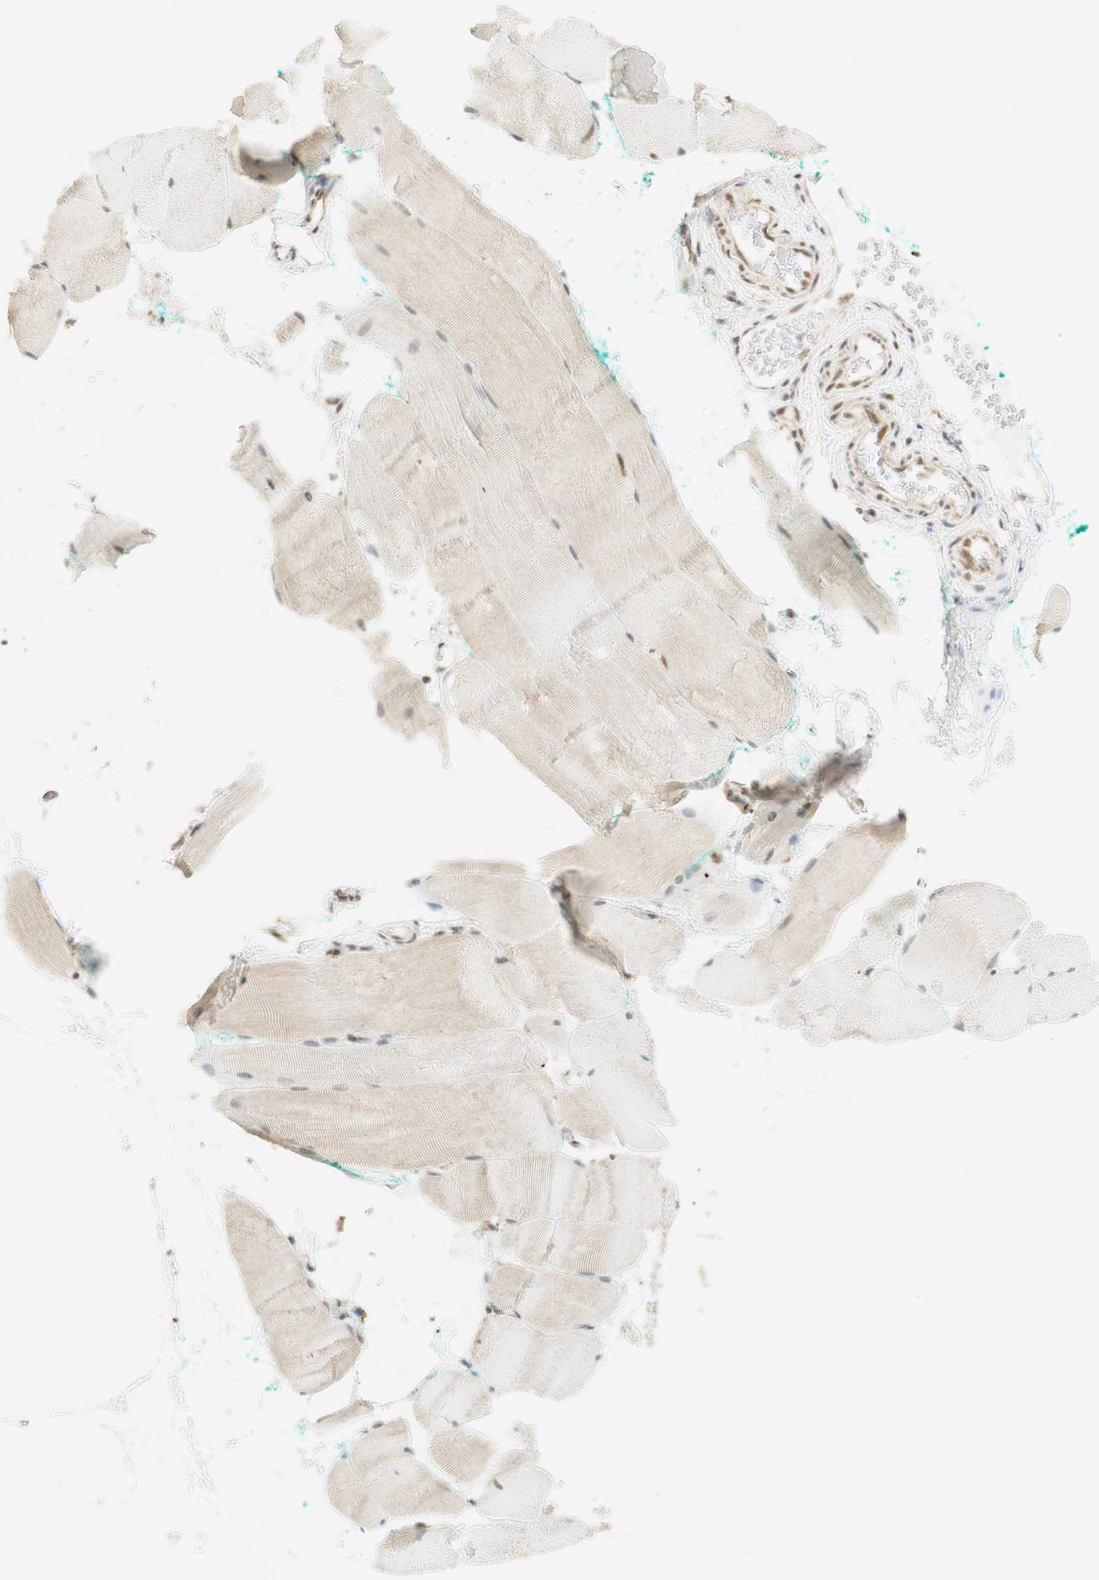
{"staining": {"intensity": "weak", "quantity": ">75%", "location": "nuclear"}, "tissue": "skeletal muscle", "cell_type": "Myocytes", "image_type": "normal", "snomed": [{"axis": "morphology", "description": "Normal tissue, NOS"}, {"axis": "morphology", "description": "Squamous cell carcinoma, NOS"}, {"axis": "topography", "description": "Skeletal muscle"}], "caption": "Immunohistochemical staining of unremarkable human skeletal muscle reveals >75% levels of weak nuclear protein positivity in about >75% of myocytes.", "gene": "ZNF782", "patient": {"sex": "male", "age": 51}}